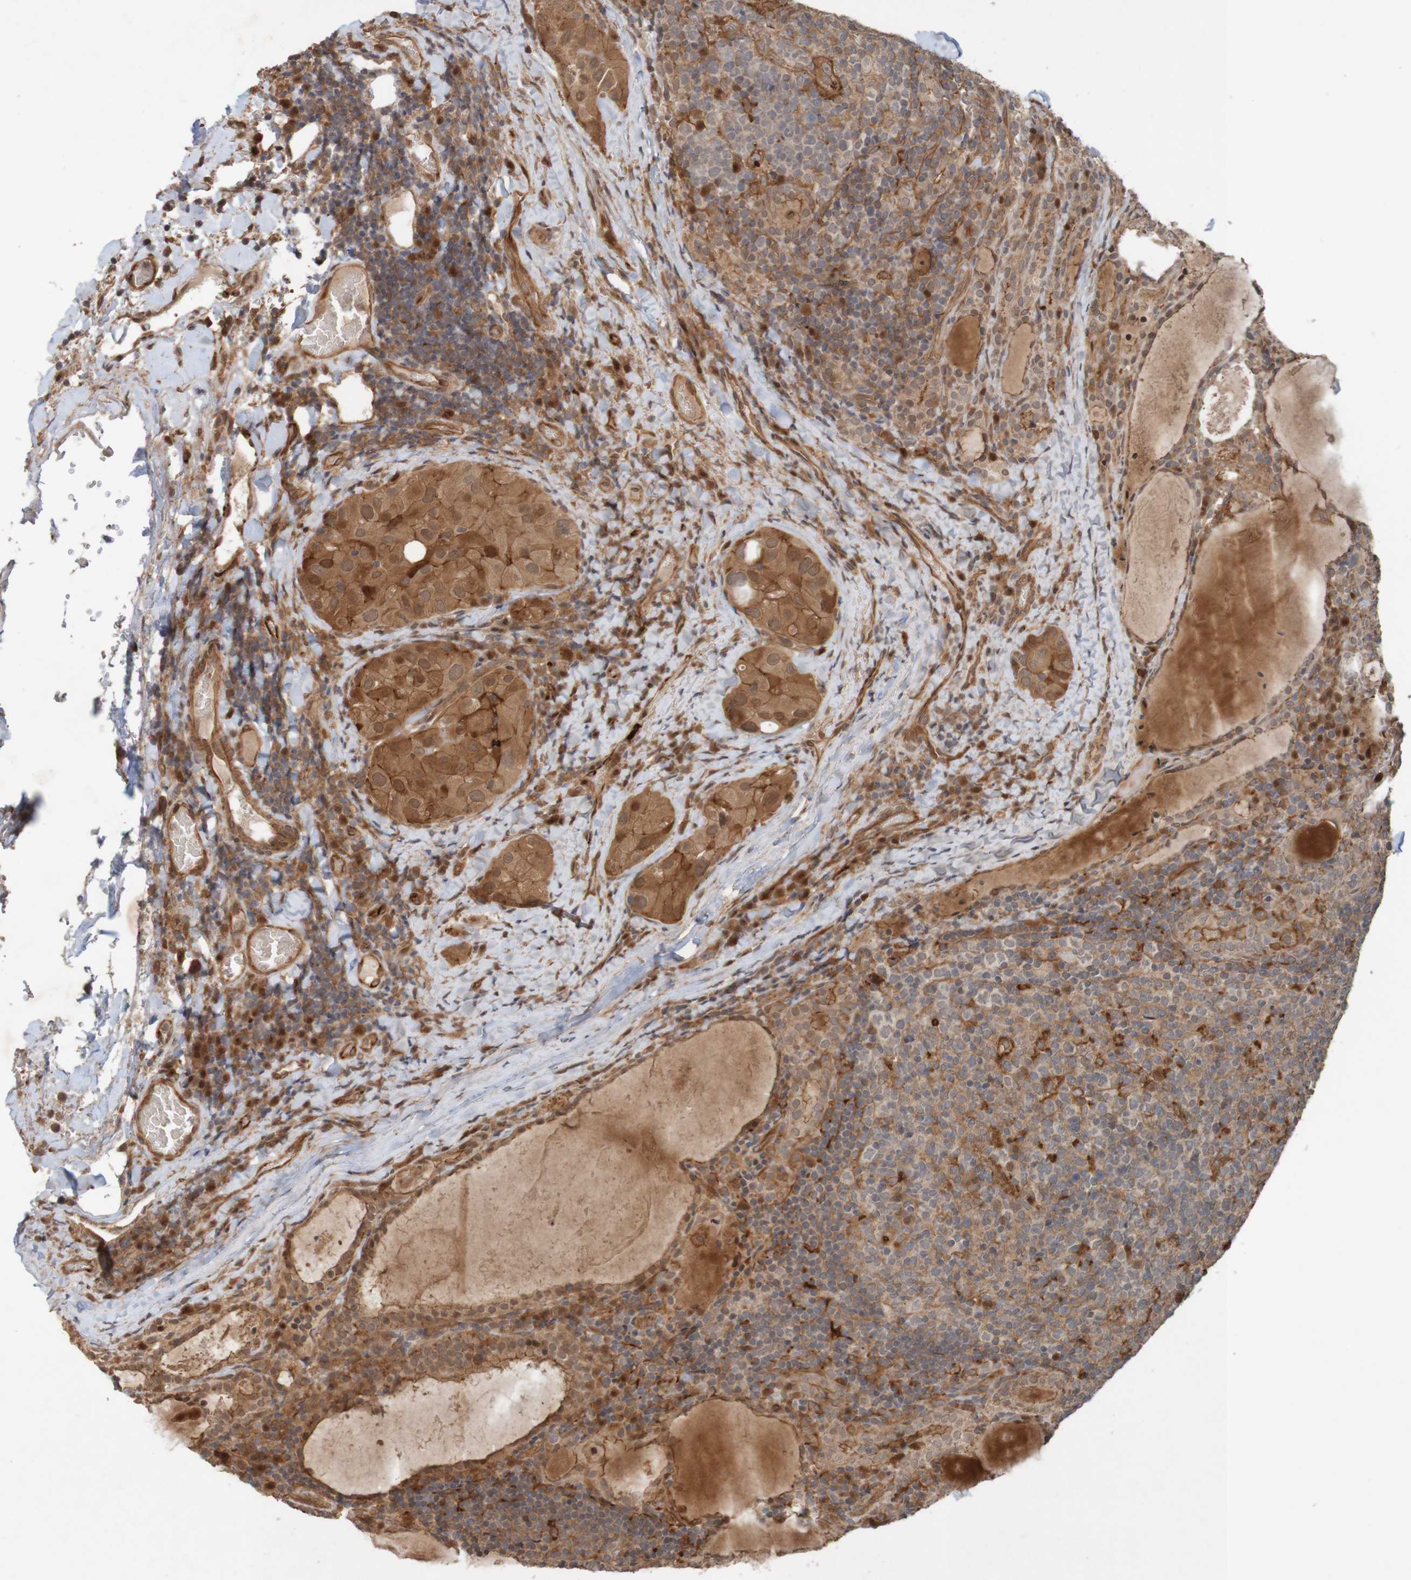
{"staining": {"intensity": "moderate", "quantity": ">75%", "location": "cytoplasmic/membranous"}, "tissue": "thyroid cancer", "cell_type": "Tumor cells", "image_type": "cancer", "snomed": [{"axis": "morphology", "description": "Papillary adenocarcinoma, NOS"}, {"axis": "topography", "description": "Thyroid gland"}], "caption": "Approximately >75% of tumor cells in human papillary adenocarcinoma (thyroid) reveal moderate cytoplasmic/membranous protein staining as visualized by brown immunohistochemical staining.", "gene": "ARHGEF11", "patient": {"sex": "female", "age": 42}}